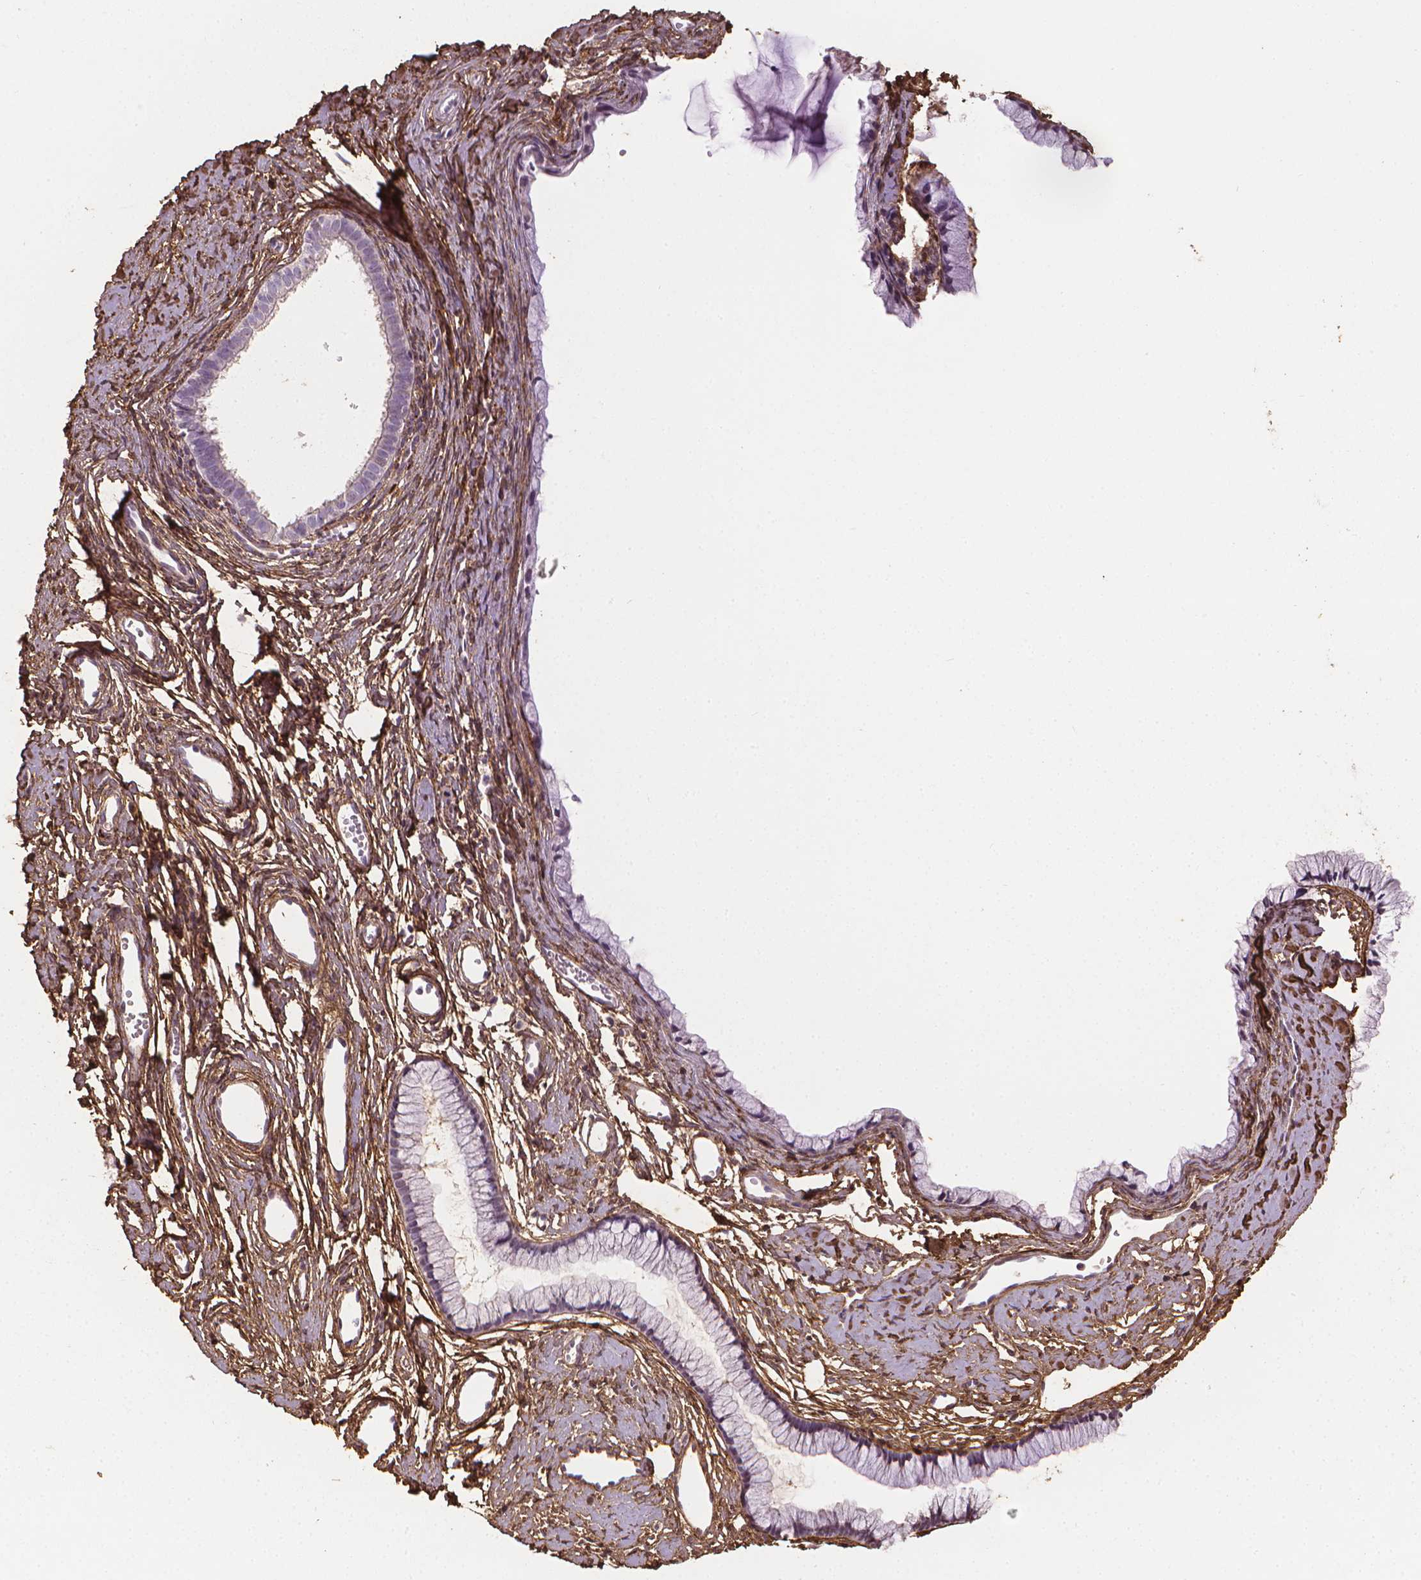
{"staining": {"intensity": "negative", "quantity": "none", "location": "none"}, "tissue": "cervix", "cell_type": "Glandular cells", "image_type": "normal", "snomed": [{"axis": "morphology", "description": "Normal tissue, NOS"}, {"axis": "topography", "description": "Cervix"}], "caption": "This is an immunohistochemistry (IHC) histopathology image of unremarkable human cervix. There is no positivity in glandular cells.", "gene": "DCN", "patient": {"sex": "female", "age": 40}}